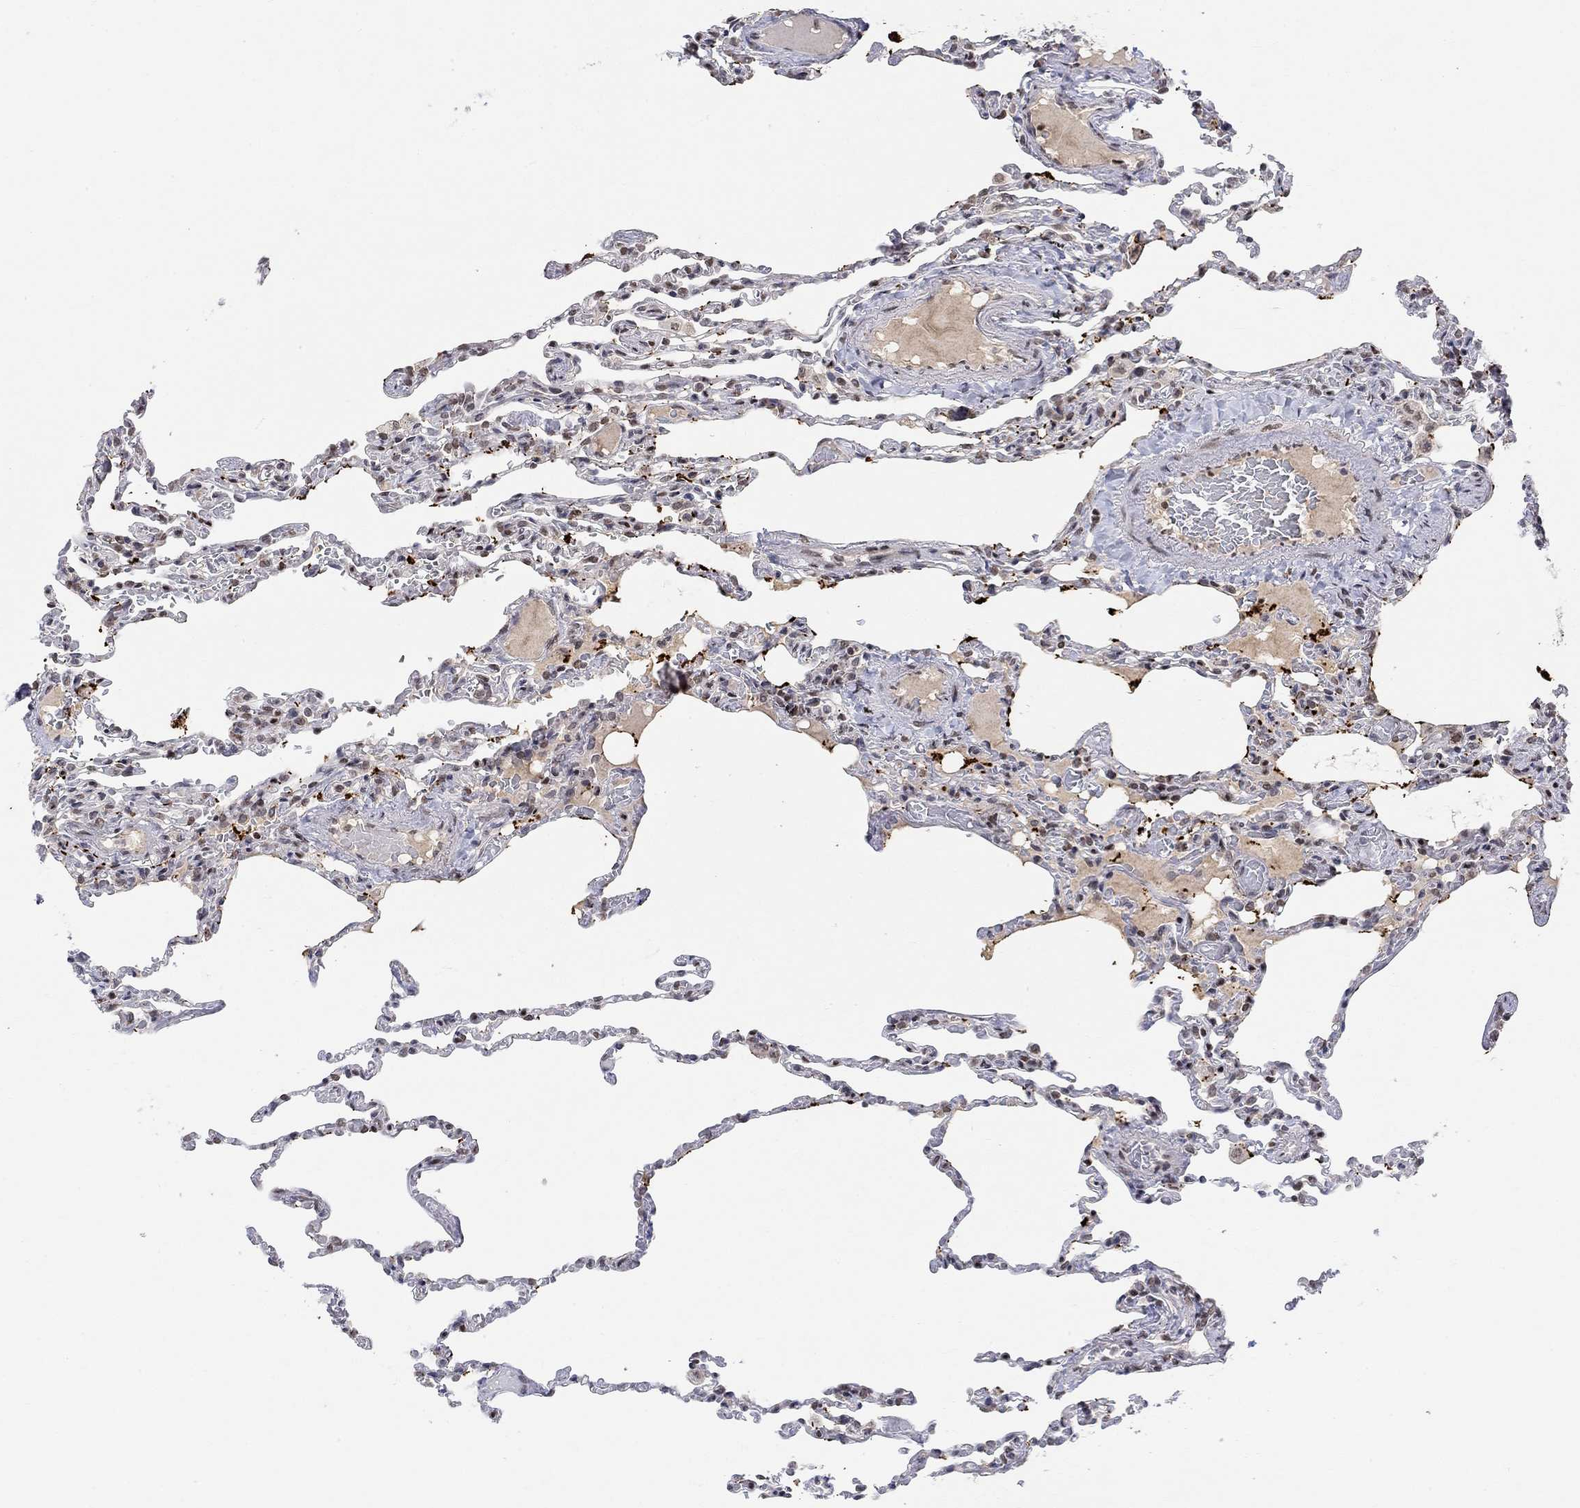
{"staining": {"intensity": "moderate", "quantity": "25%-75%", "location": "nuclear"}, "tissue": "lung", "cell_type": "Alveolar cells", "image_type": "normal", "snomed": [{"axis": "morphology", "description": "Normal tissue, NOS"}, {"axis": "topography", "description": "Lung"}], "caption": "Protein staining displays moderate nuclear positivity in about 25%-75% of alveolar cells in normal lung.", "gene": "KLF12", "patient": {"sex": "female", "age": 43}}